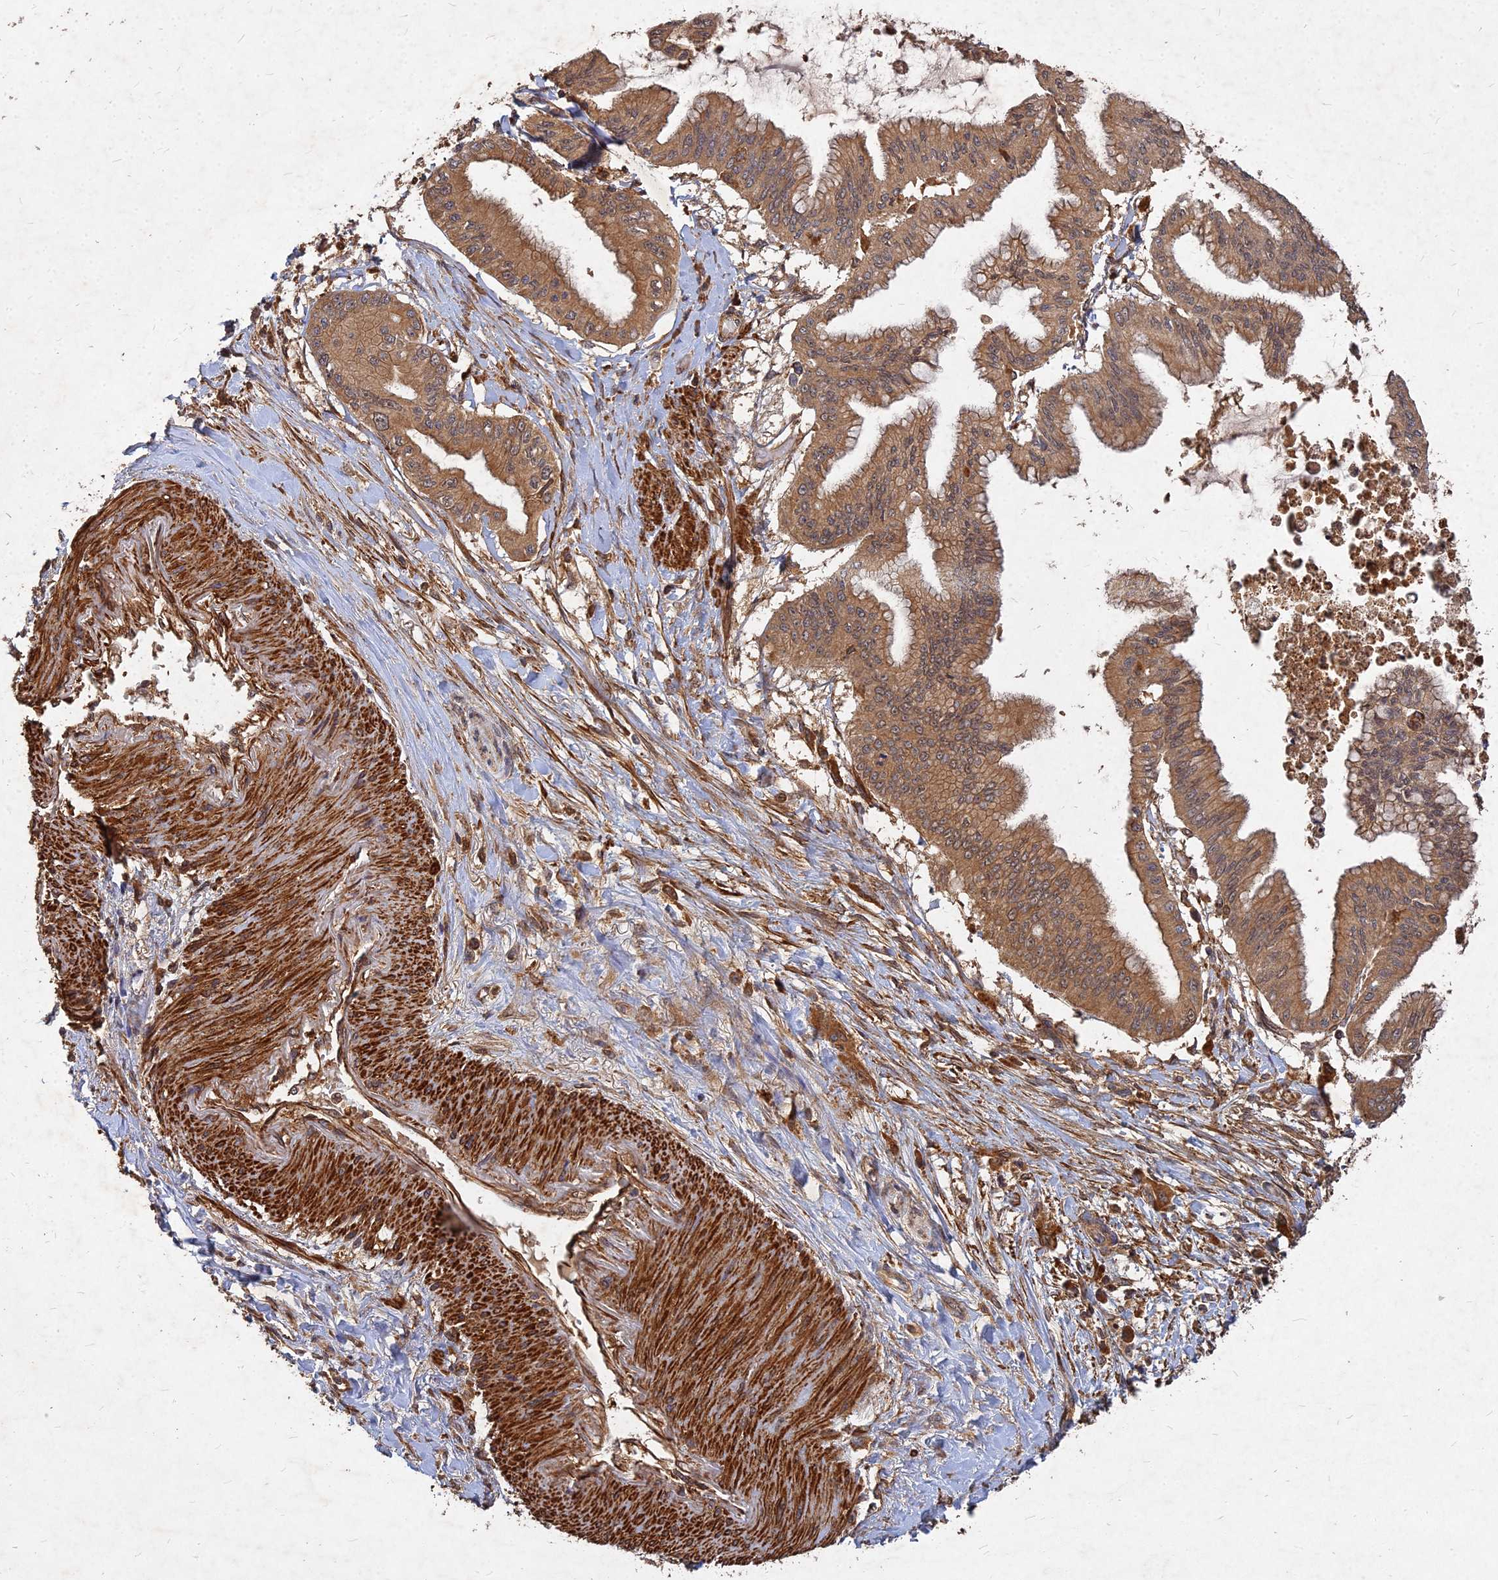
{"staining": {"intensity": "moderate", "quantity": ">75%", "location": "cytoplasmic/membranous"}, "tissue": "pancreatic cancer", "cell_type": "Tumor cells", "image_type": "cancer", "snomed": [{"axis": "morphology", "description": "Adenocarcinoma, NOS"}, {"axis": "topography", "description": "Pancreas"}], "caption": "Approximately >75% of tumor cells in human pancreatic cancer (adenocarcinoma) reveal moderate cytoplasmic/membranous protein expression as visualized by brown immunohistochemical staining.", "gene": "UBE2W", "patient": {"sex": "male", "age": 46}}